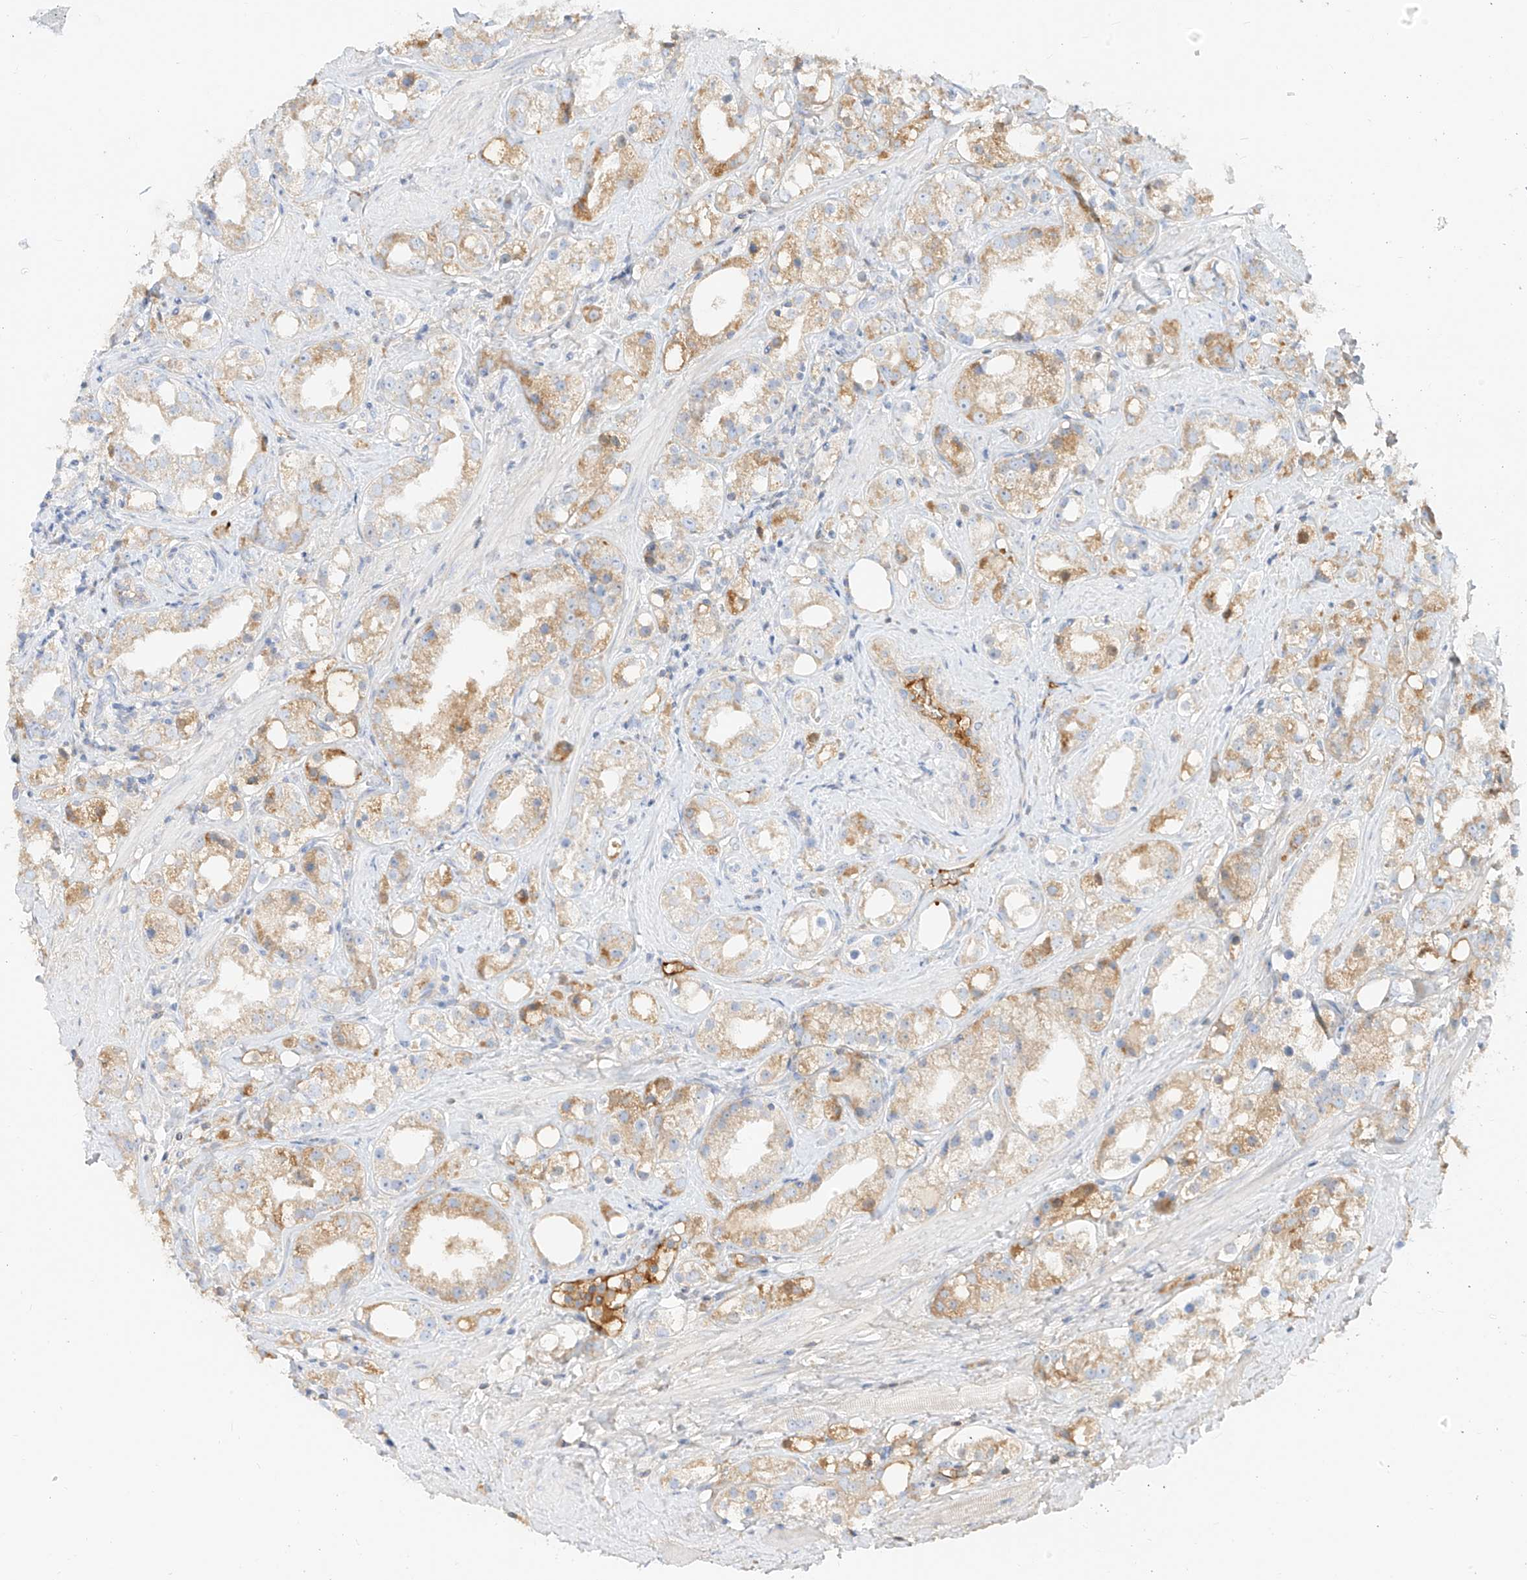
{"staining": {"intensity": "moderate", "quantity": "25%-75%", "location": "cytoplasmic/membranous"}, "tissue": "prostate cancer", "cell_type": "Tumor cells", "image_type": "cancer", "snomed": [{"axis": "morphology", "description": "Adenocarcinoma, NOS"}, {"axis": "topography", "description": "Prostate"}], "caption": "This histopathology image reveals immunohistochemistry (IHC) staining of prostate adenocarcinoma, with medium moderate cytoplasmic/membranous positivity in about 25%-75% of tumor cells.", "gene": "OCSTAMP", "patient": {"sex": "male", "age": 79}}